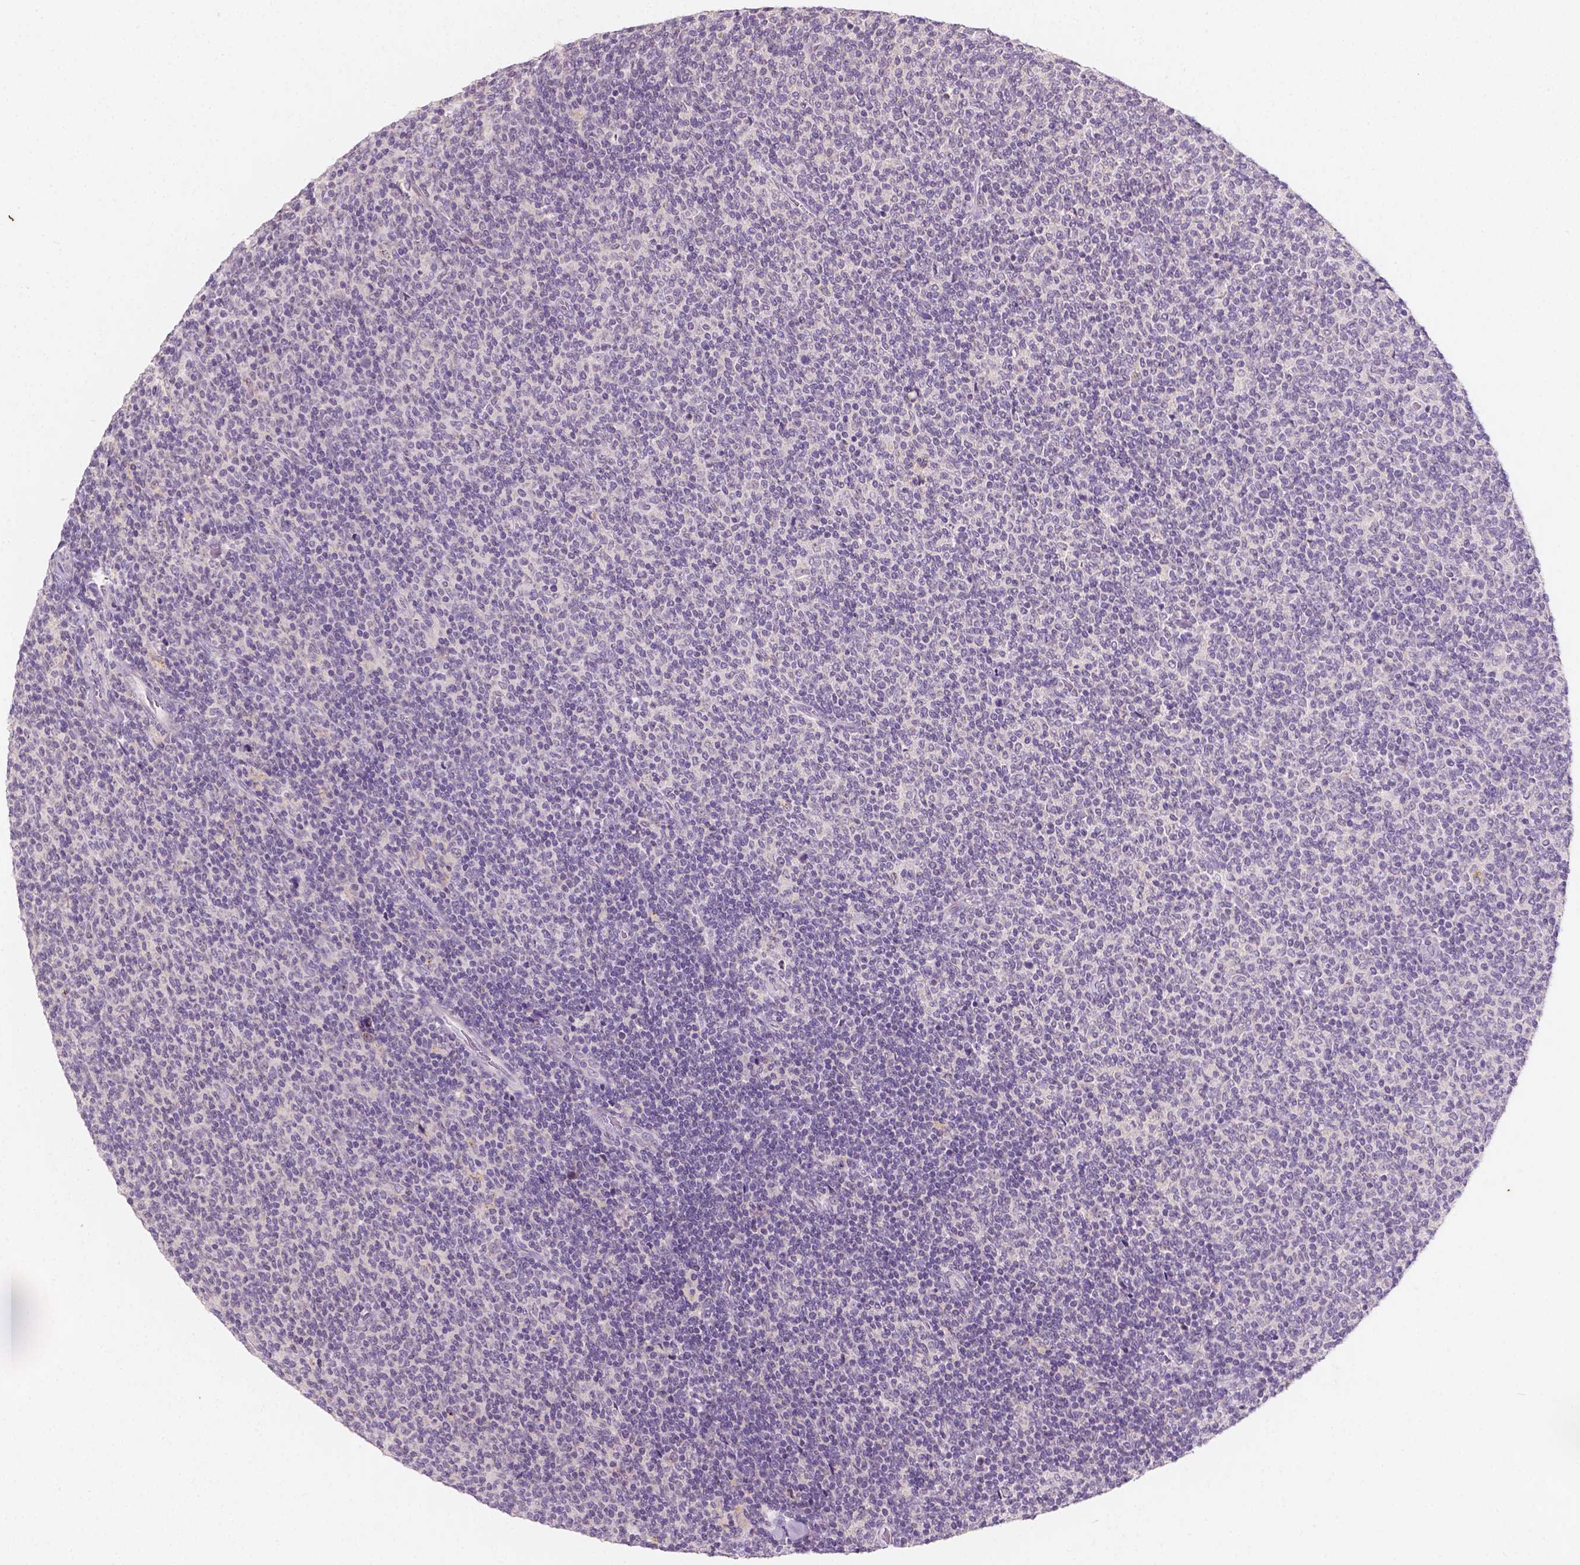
{"staining": {"intensity": "negative", "quantity": "none", "location": "none"}, "tissue": "lymphoma", "cell_type": "Tumor cells", "image_type": "cancer", "snomed": [{"axis": "morphology", "description": "Malignant lymphoma, non-Hodgkin's type, Low grade"}, {"axis": "topography", "description": "Lymph node"}], "caption": "Immunohistochemistry (IHC) histopathology image of neoplastic tissue: human lymphoma stained with DAB (3,3'-diaminobenzidine) displays no significant protein positivity in tumor cells. Brightfield microscopy of IHC stained with DAB (brown) and hematoxylin (blue), captured at high magnification.", "gene": "SIRT2", "patient": {"sex": "male", "age": 52}}